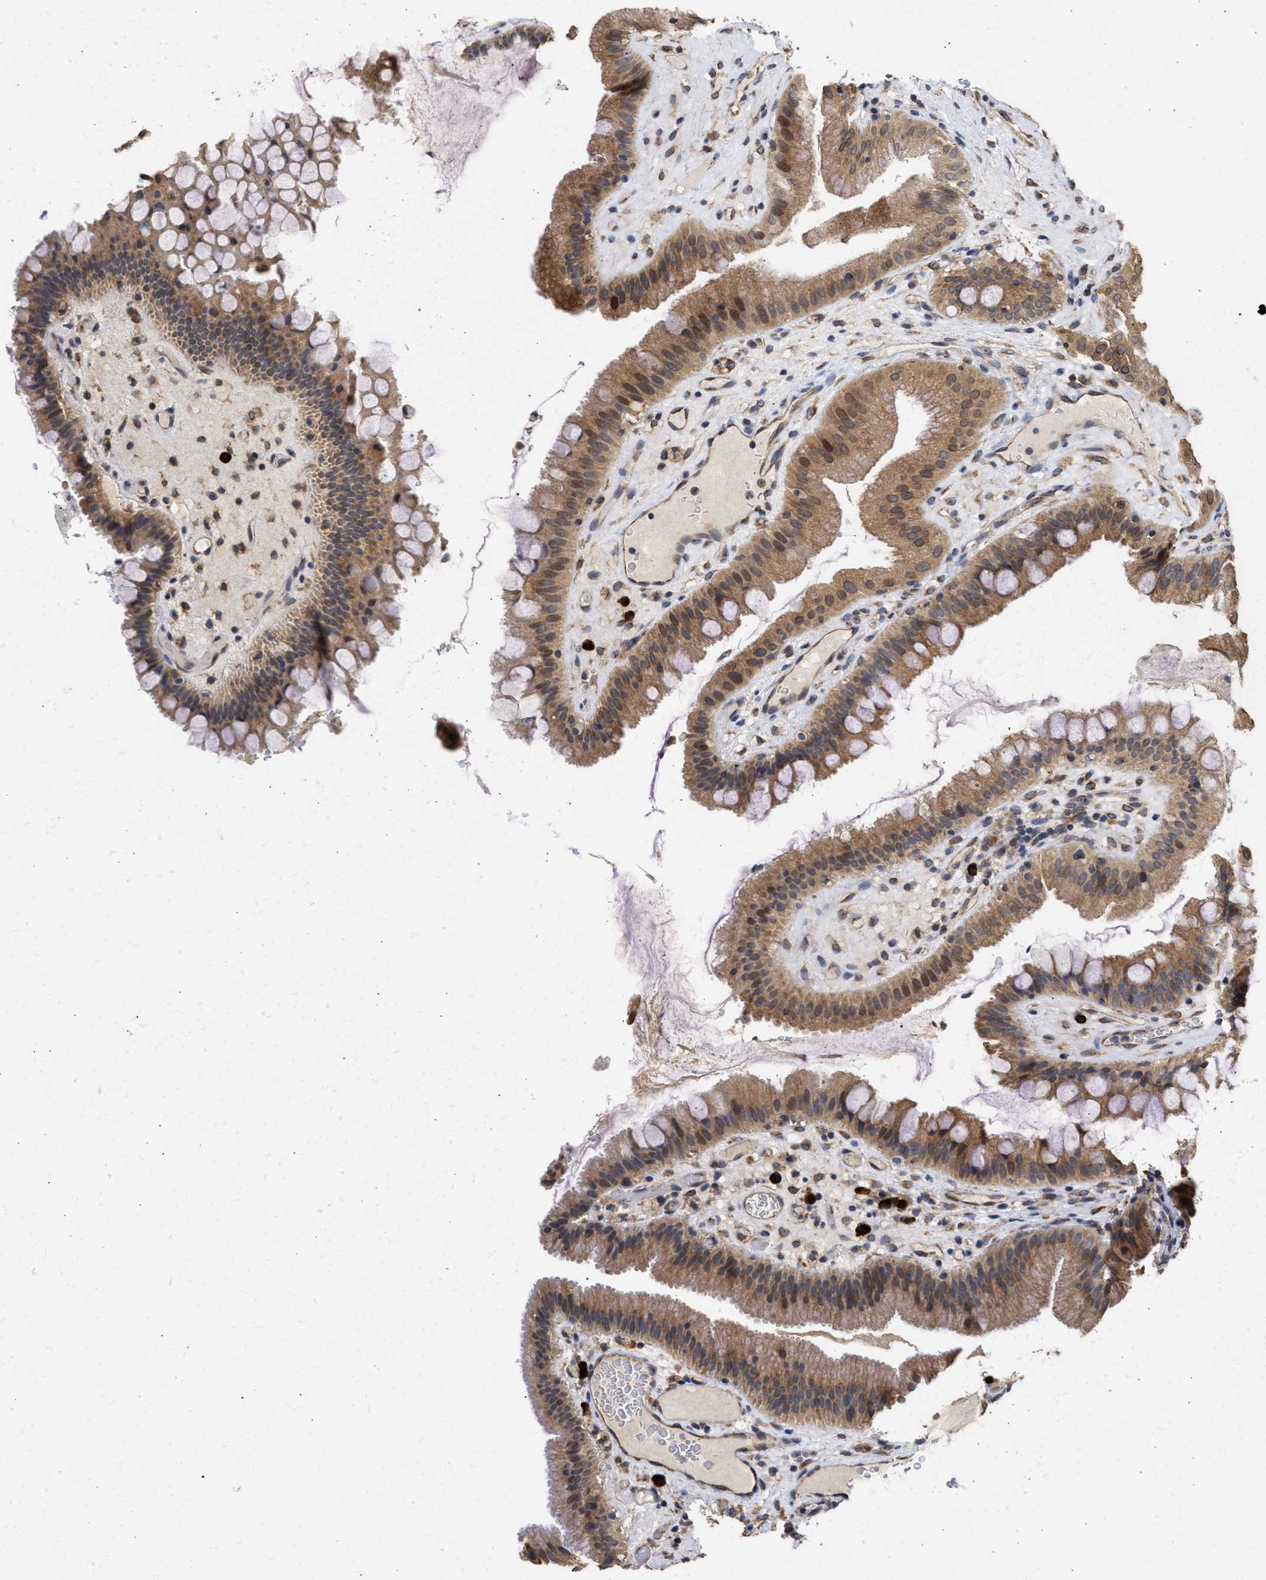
{"staining": {"intensity": "moderate", "quantity": ">75%", "location": "cytoplasmic/membranous,nuclear"}, "tissue": "gallbladder", "cell_type": "Glandular cells", "image_type": "normal", "snomed": [{"axis": "morphology", "description": "Normal tissue, NOS"}, {"axis": "topography", "description": "Gallbladder"}], "caption": "Glandular cells reveal moderate cytoplasmic/membranous,nuclear positivity in approximately >75% of cells in unremarkable gallbladder. (IHC, brightfield microscopy, high magnification).", "gene": "DNAJC1", "patient": {"sex": "male", "age": 49}}